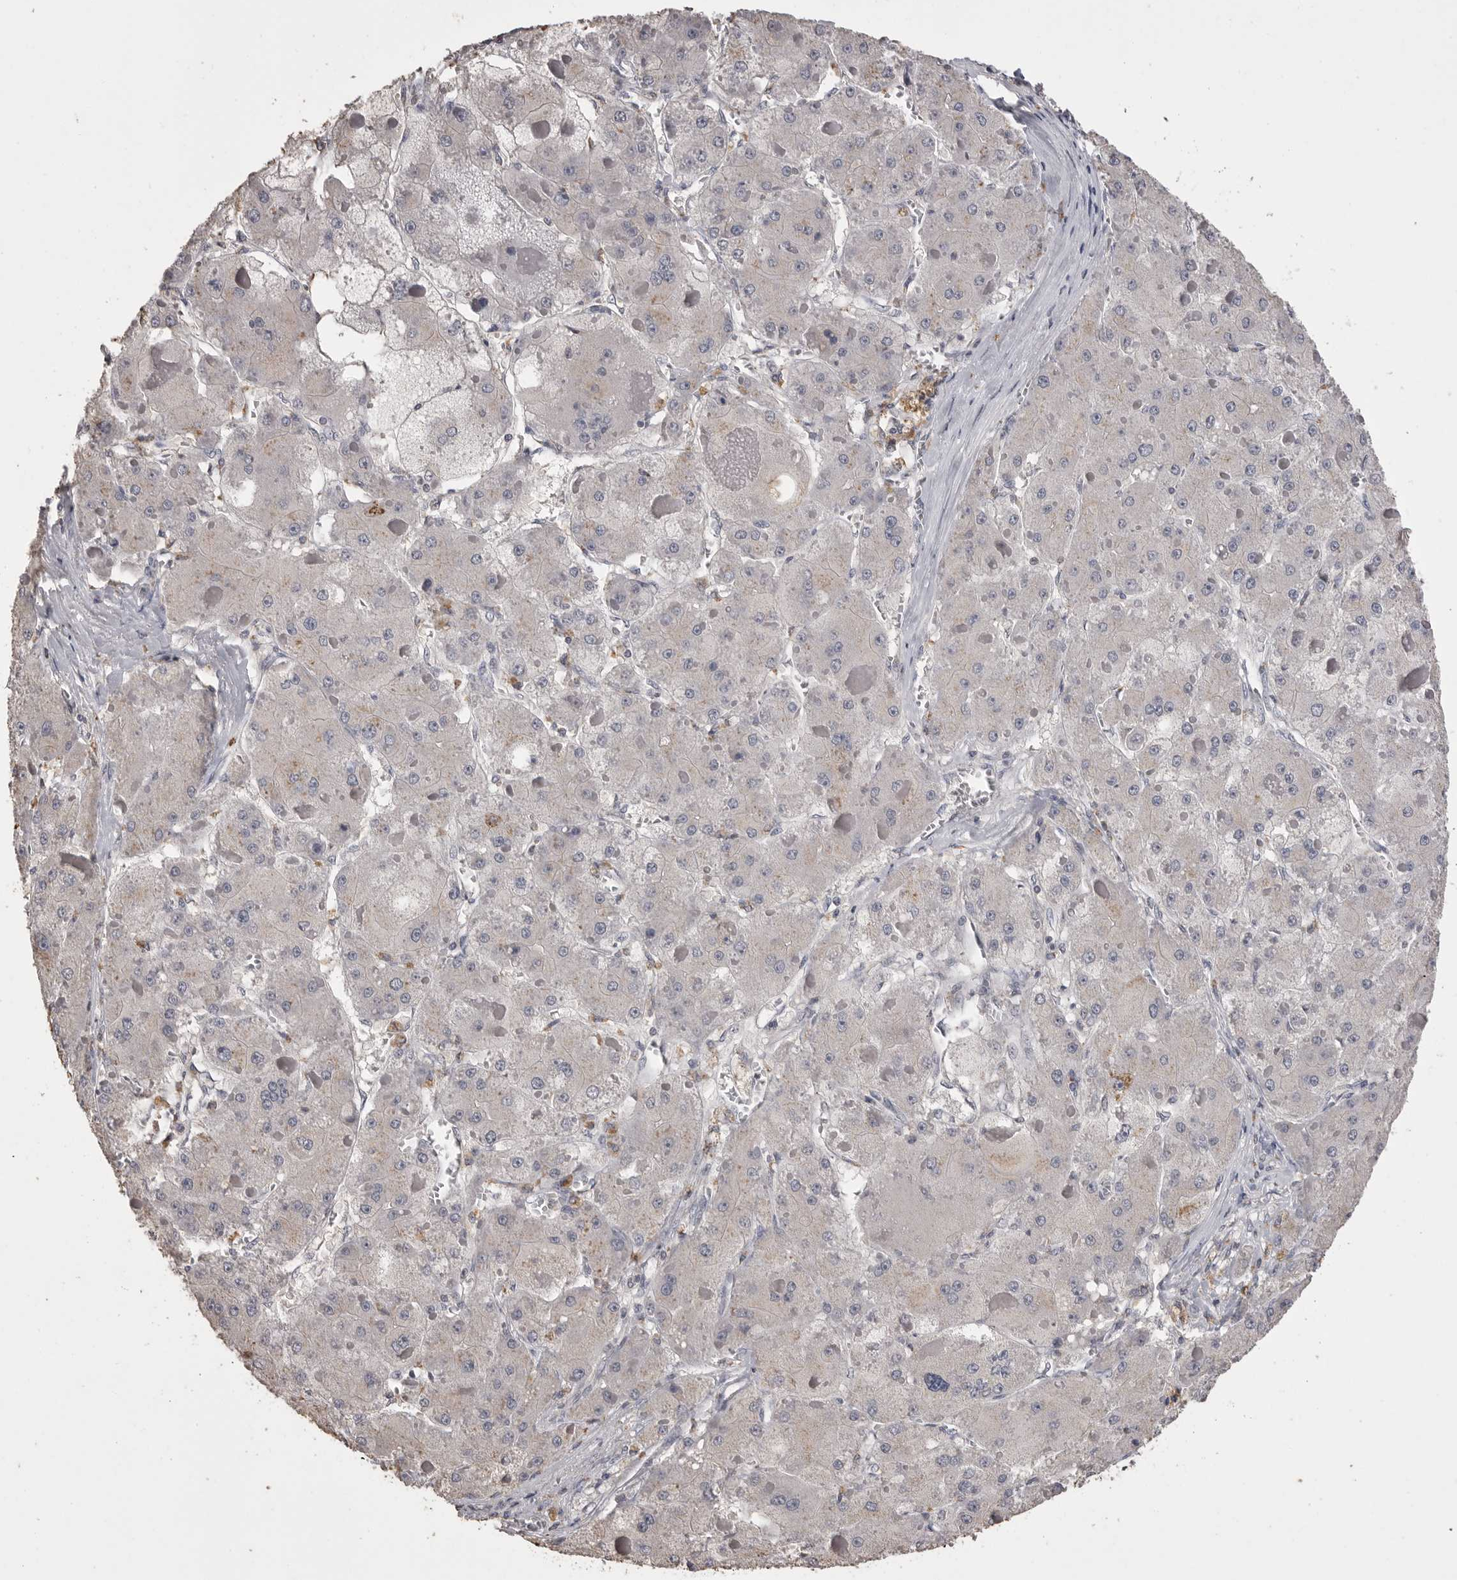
{"staining": {"intensity": "weak", "quantity": "25%-75%", "location": "cytoplasmic/membranous"}, "tissue": "liver cancer", "cell_type": "Tumor cells", "image_type": "cancer", "snomed": [{"axis": "morphology", "description": "Carcinoma, Hepatocellular, NOS"}, {"axis": "topography", "description": "Liver"}], "caption": "Liver cancer (hepatocellular carcinoma) stained with a brown dye reveals weak cytoplasmic/membranous positive positivity in about 25%-75% of tumor cells.", "gene": "MMP7", "patient": {"sex": "female", "age": 73}}